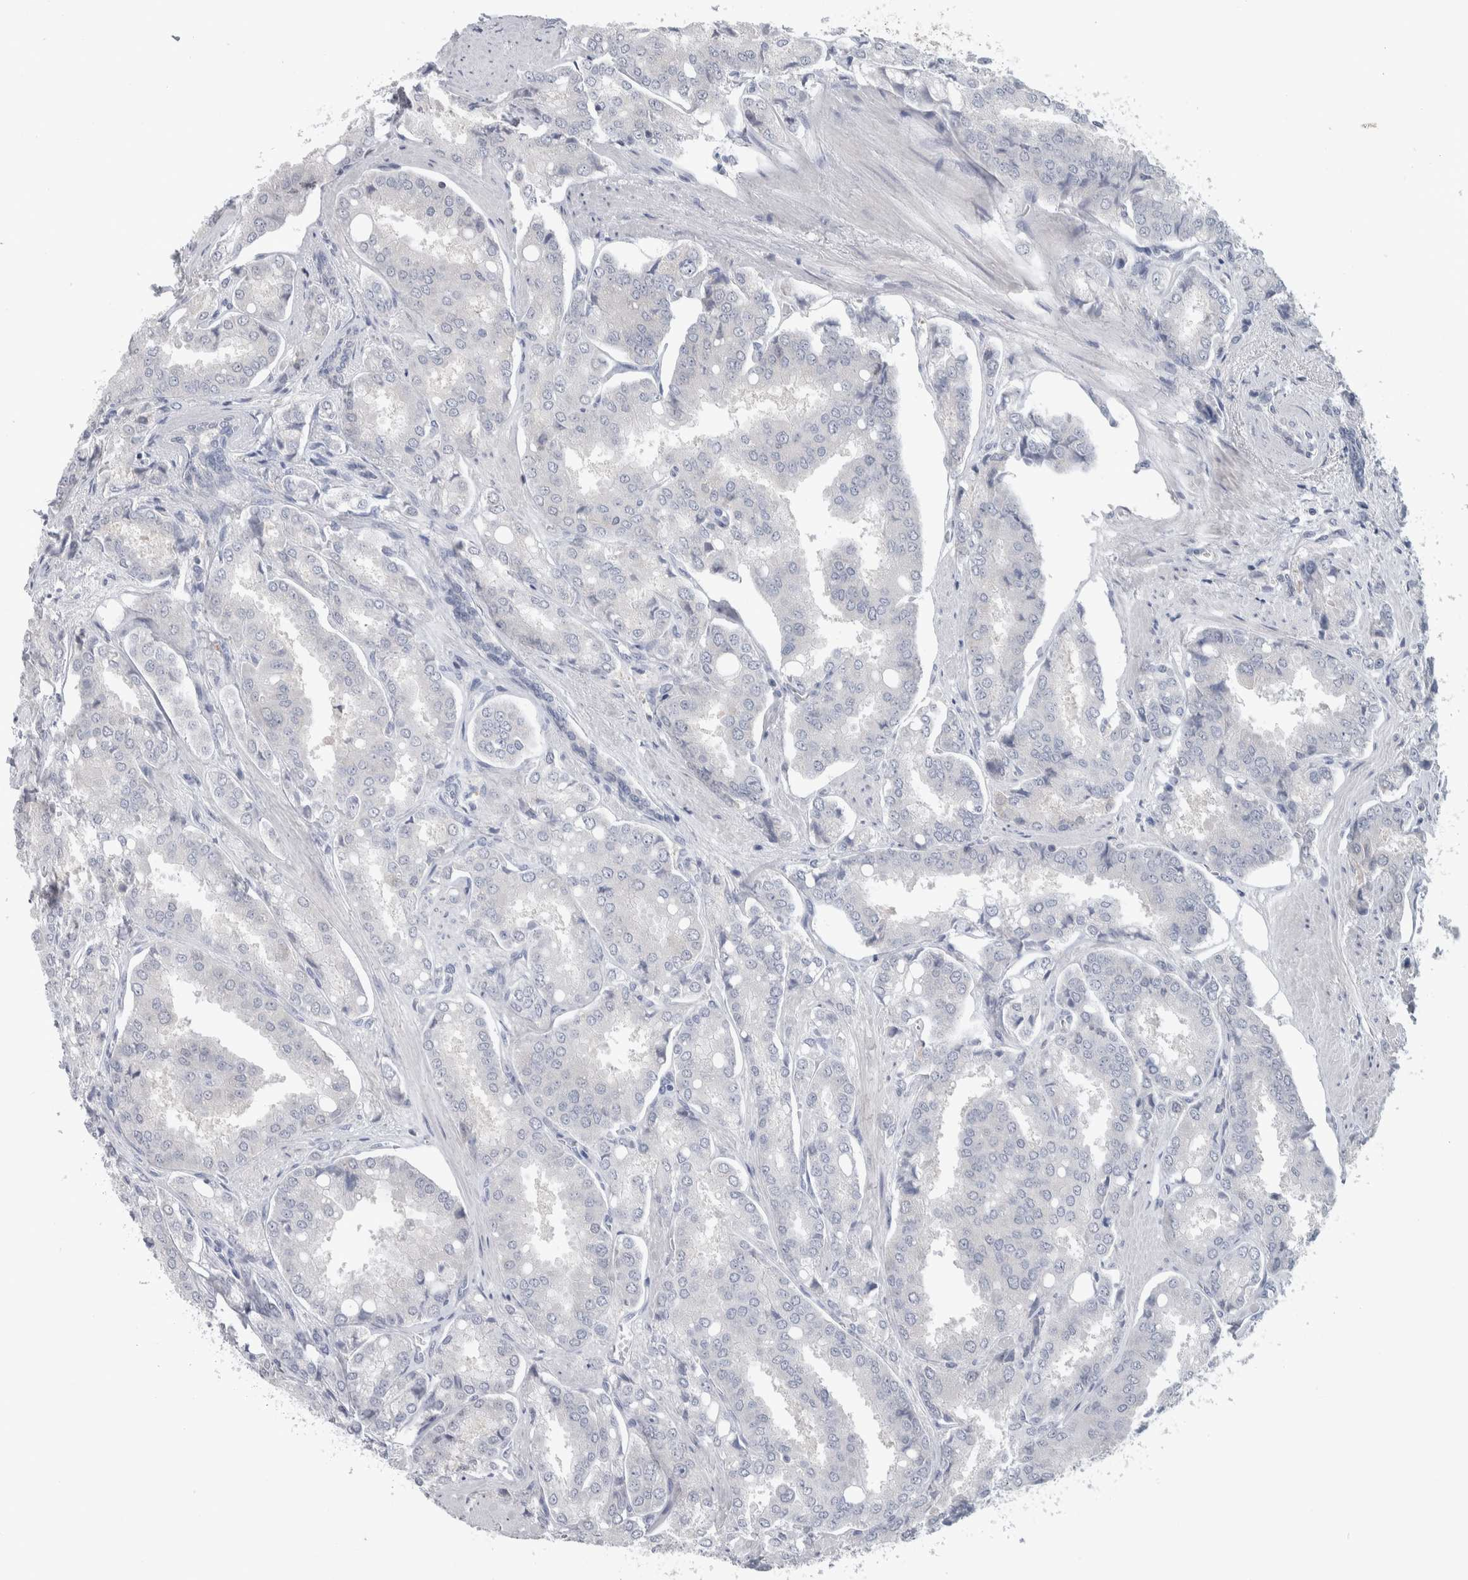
{"staining": {"intensity": "negative", "quantity": "none", "location": "none"}, "tissue": "prostate cancer", "cell_type": "Tumor cells", "image_type": "cancer", "snomed": [{"axis": "morphology", "description": "Adenocarcinoma, High grade"}, {"axis": "topography", "description": "Prostate"}], "caption": "A high-resolution histopathology image shows immunohistochemistry (IHC) staining of prostate adenocarcinoma (high-grade), which exhibits no significant staining in tumor cells.", "gene": "HTATIP2", "patient": {"sex": "male", "age": 50}}